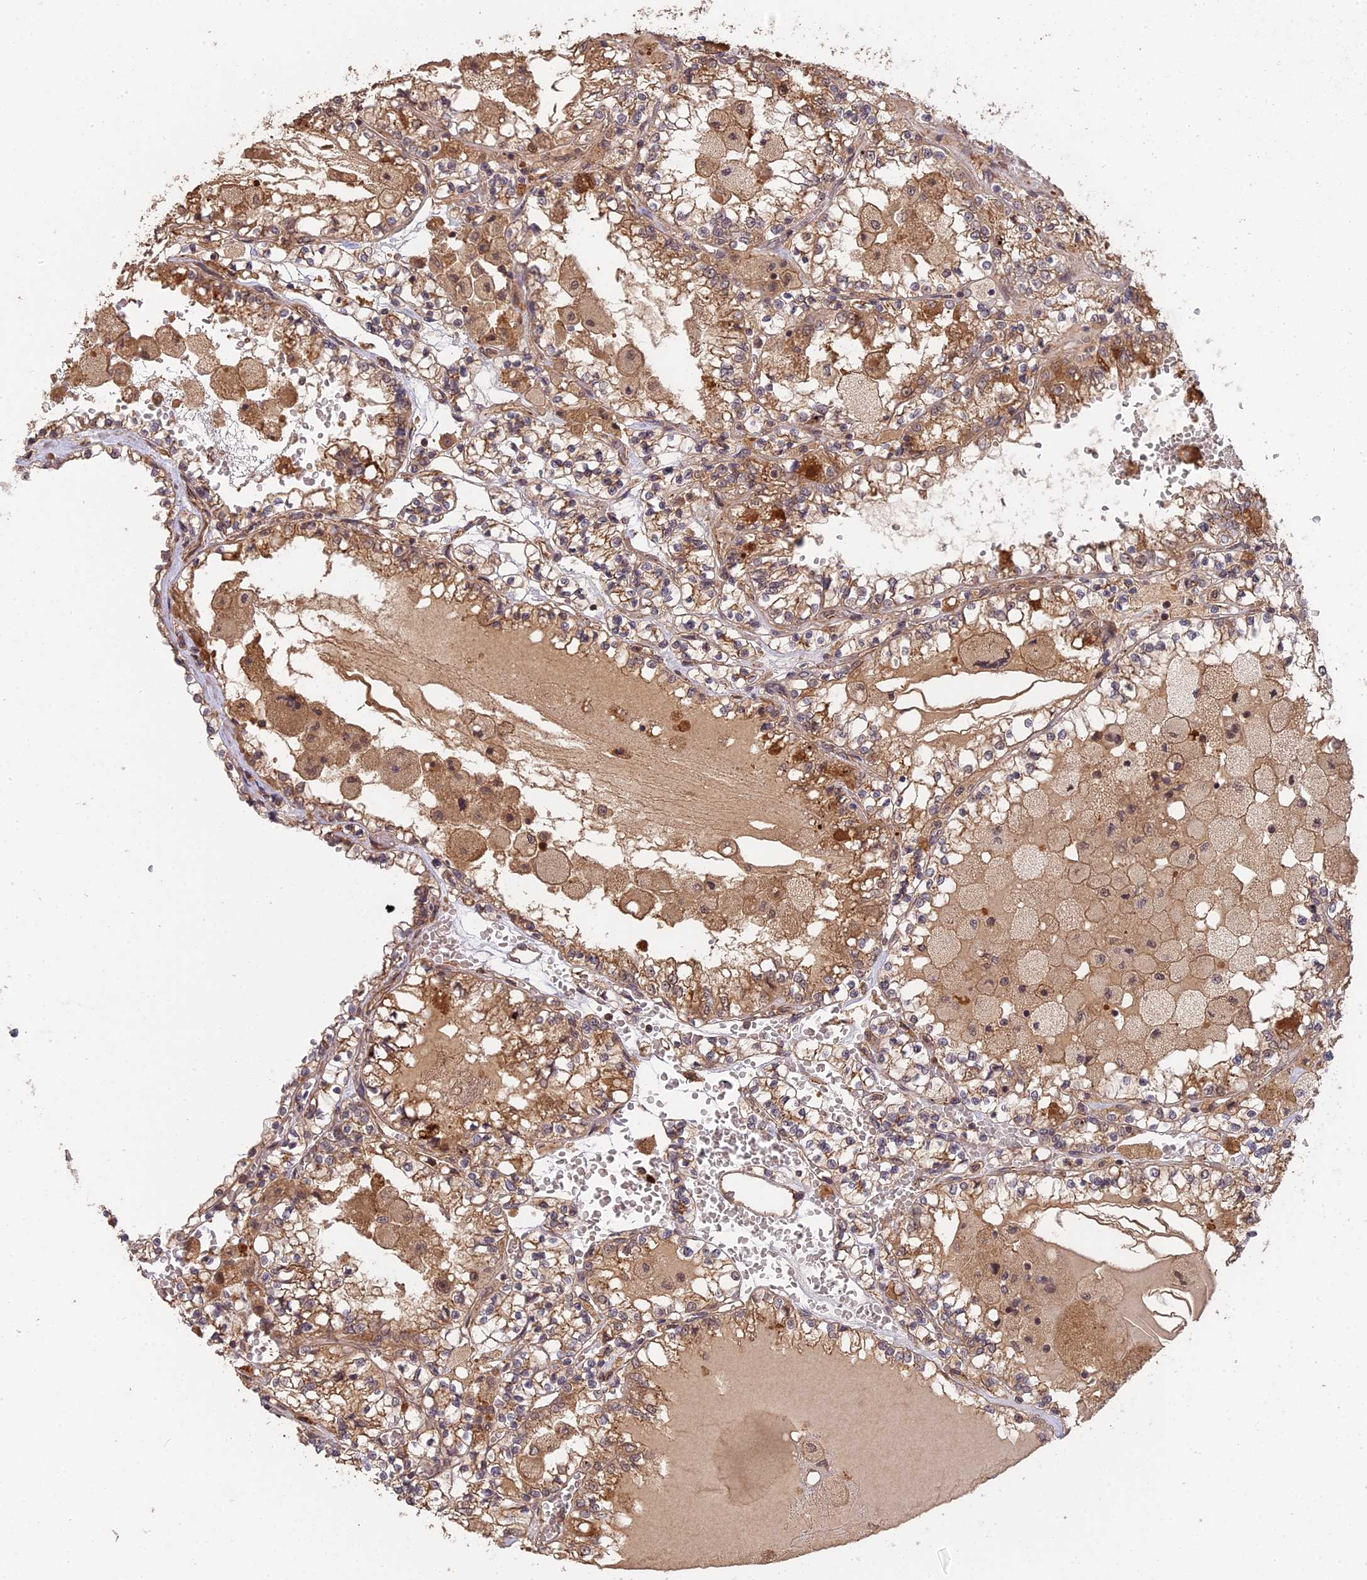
{"staining": {"intensity": "moderate", "quantity": ">75%", "location": "cytoplasmic/membranous"}, "tissue": "renal cancer", "cell_type": "Tumor cells", "image_type": "cancer", "snomed": [{"axis": "morphology", "description": "Adenocarcinoma, NOS"}, {"axis": "topography", "description": "Kidney"}], "caption": "This image shows renal cancer (adenocarcinoma) stained with immunohistochemistry (IHC) to label a protein in brown. The cytoplasmic/membranous of tumor cells show moderate positivity for the protein. Nuclei are counter-stained blue.", "gene": "ARHGAP40", "patient": {"sex": "female", "age": 56}}